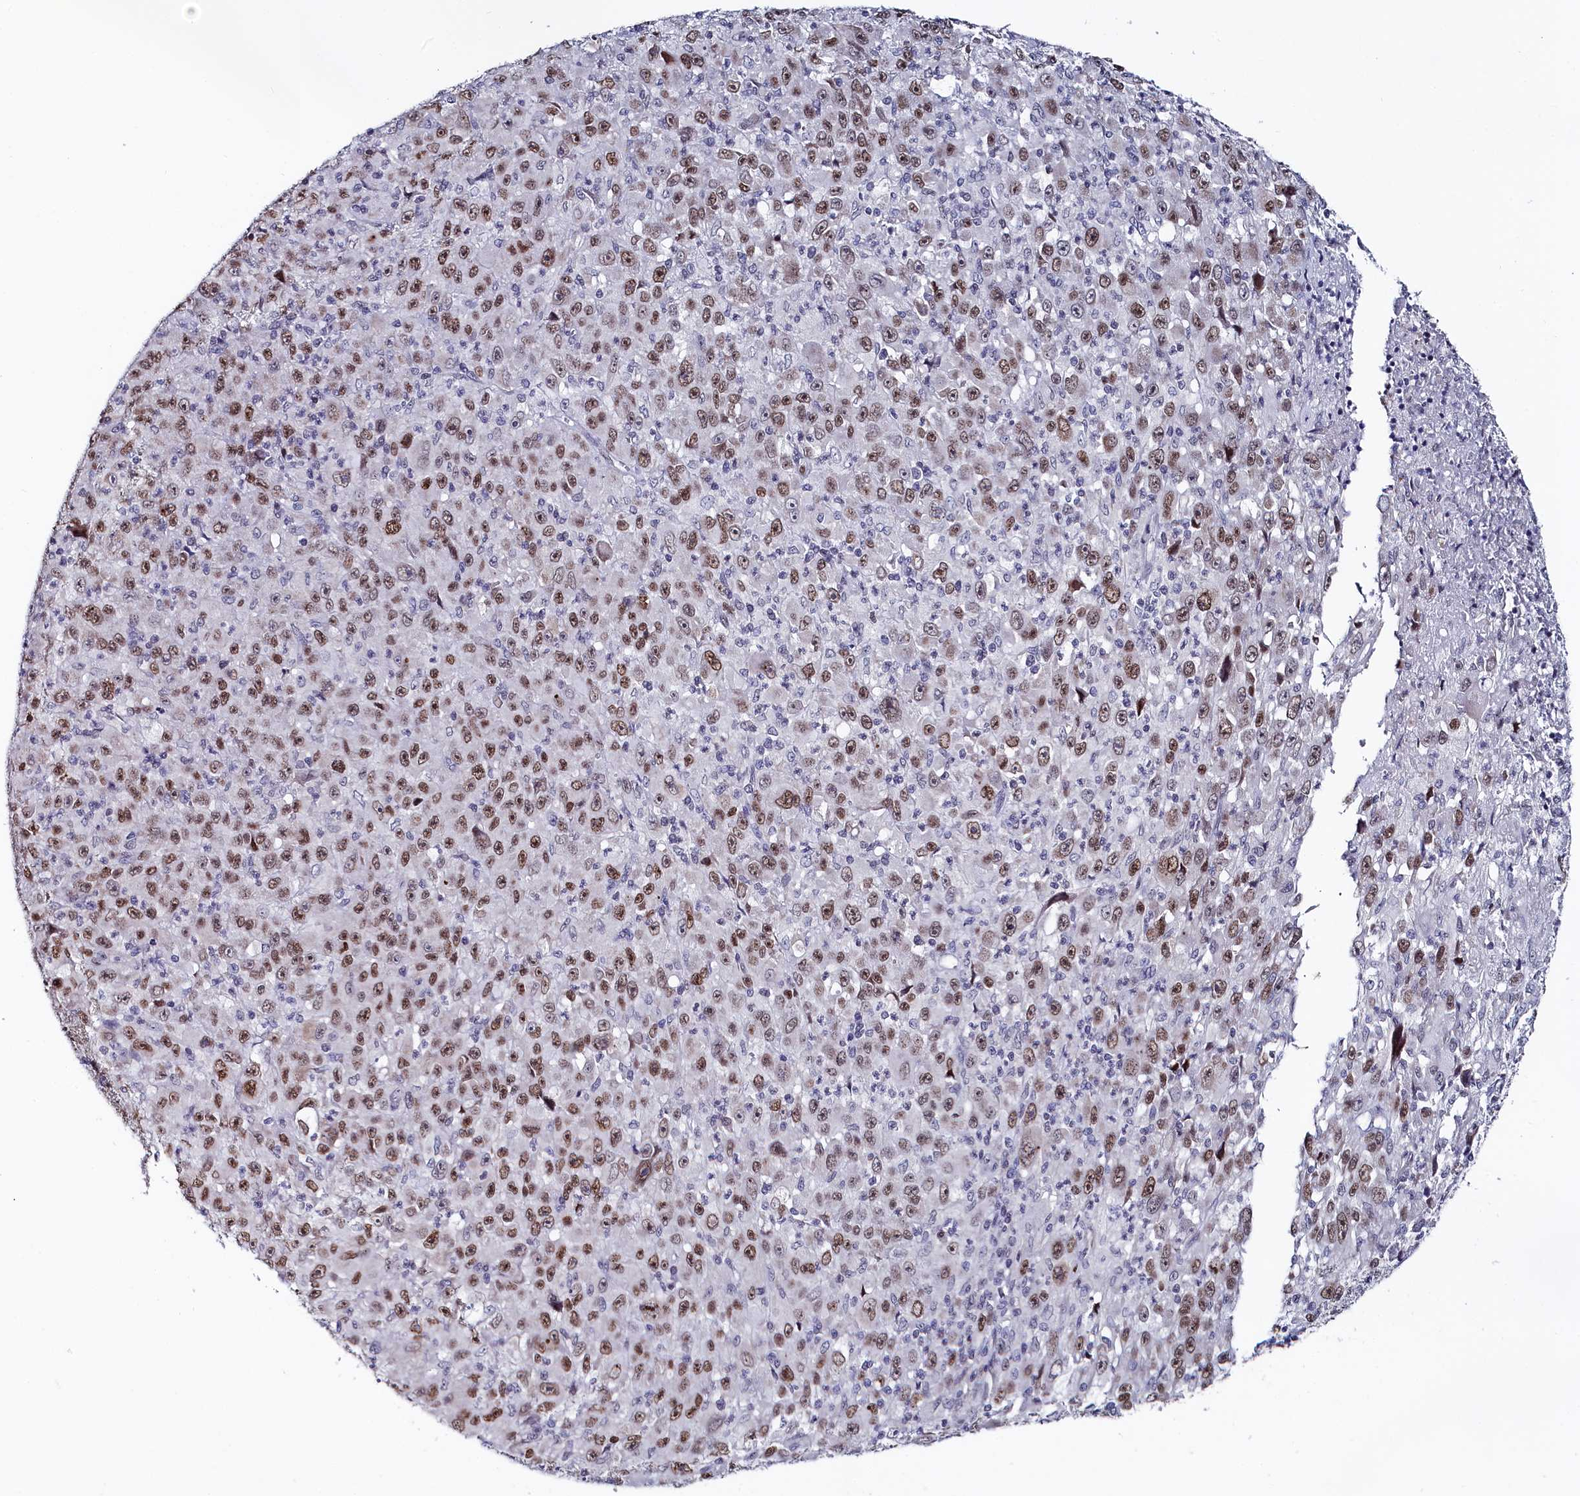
{"staining": {"intensity": "moderate", "quantity": ">75%", "location": "nuclear"}, "tissue": "melanoma", "cell_type": "Tumor cells", "image_type": "cancer", "snomed": [{"axis": "morphology", "description": "Malignant melanoma, Metastatic site"}, {"axis": "topography", "description": "Skin"}], "caption": "Protein staining of melanoma tissue demonstrates moderate nuclear positivity in approximately >75% of tumor cells. The protein is shown in brown color, while the nuclei are stained blue.", "gene": "TIGD4", "patient": {"sex": "female", "age": 56}}